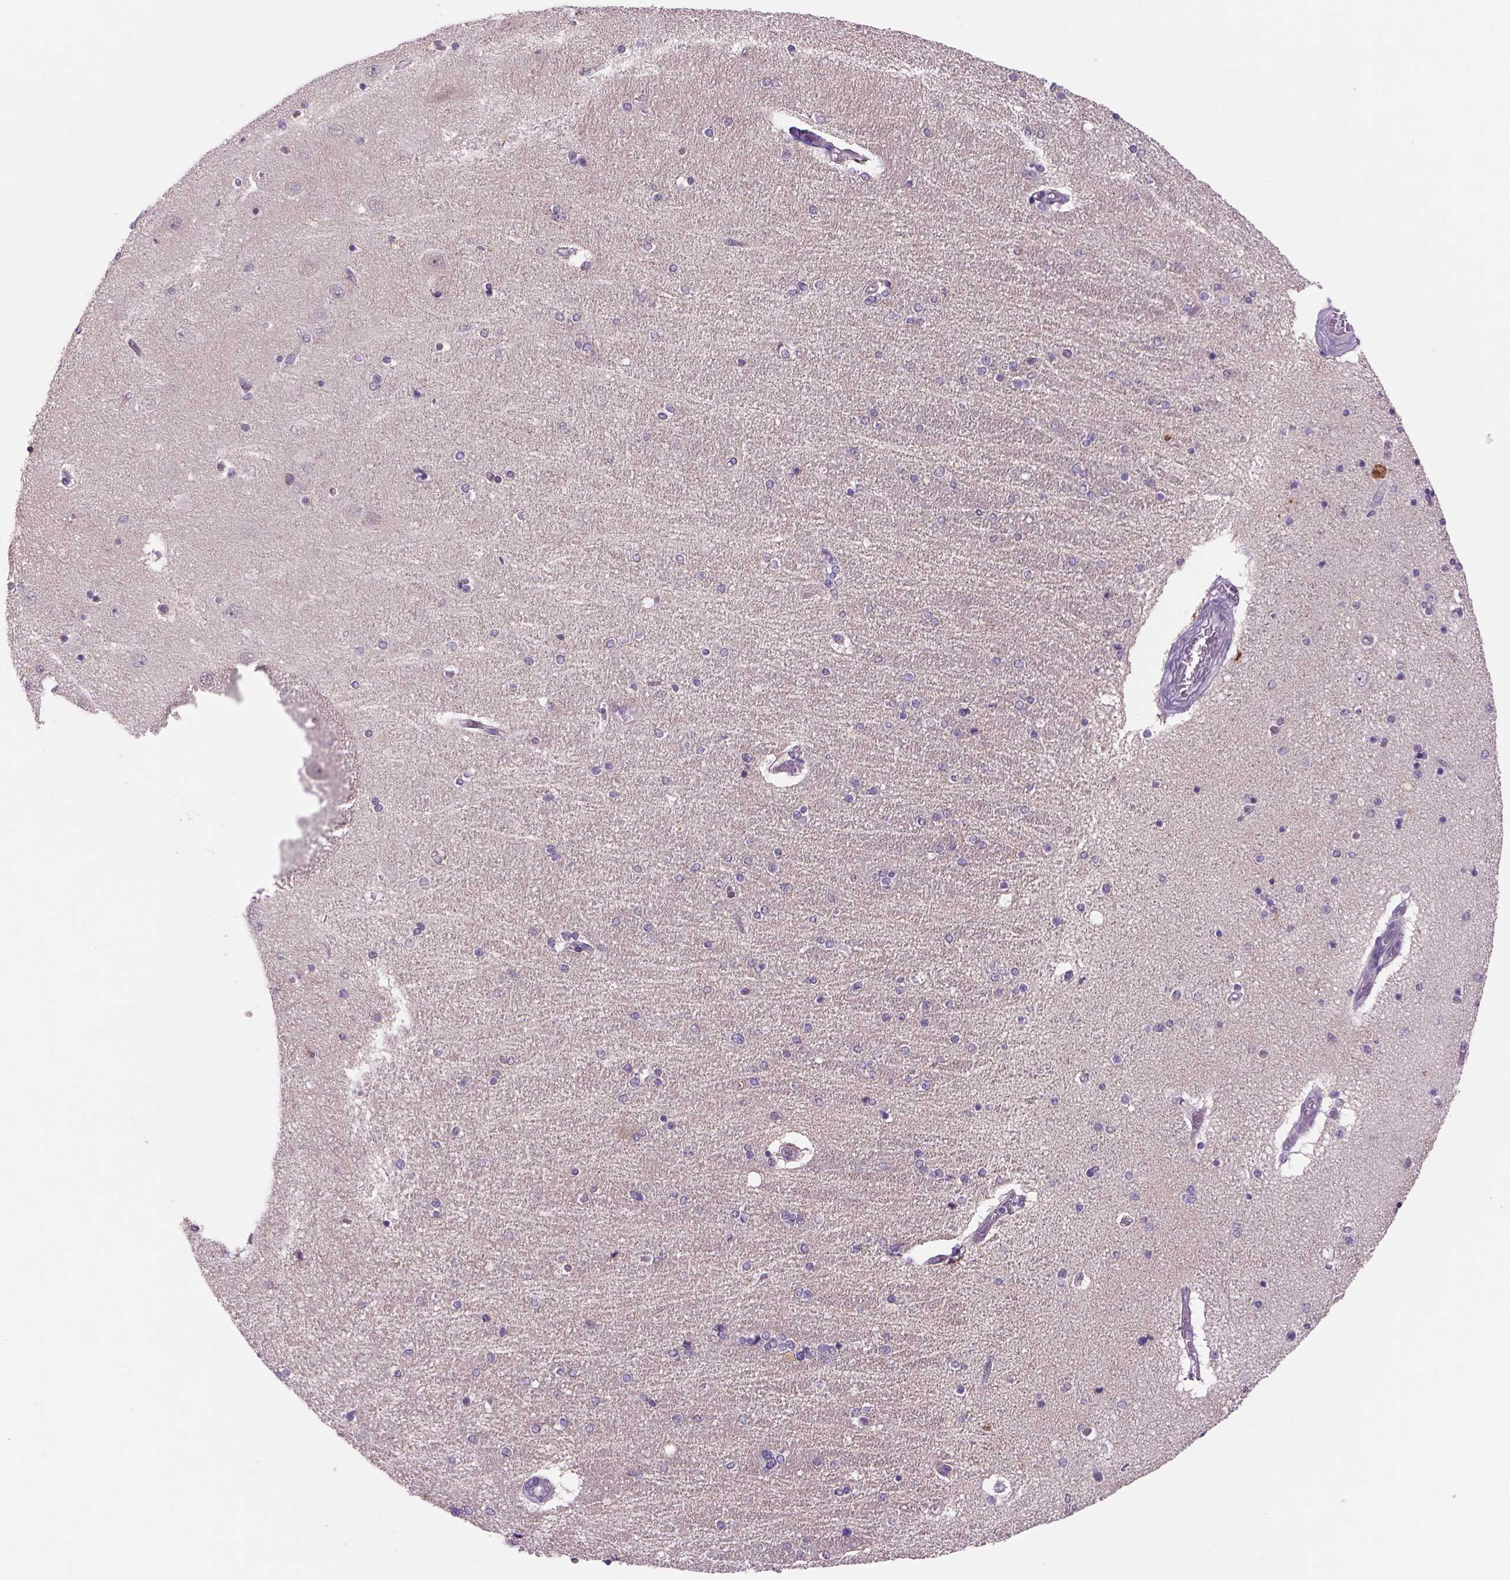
{"staining": {"intensity": "negative", "quantity": "none", "location": "none"}, "tissue": "hippocampus", "cell_type": "Glial cells", "image_type": "normal", "snomed": [{"axis": "morphology", "description": "Normal tissue, NOS"}, {"axis": "topography", "description": "Hippocampus"}], "caption": "This is a photomicrograph of immunohistochemistry (IHC) staining of normal hippocampus, which shows no positivity in glial cells.", "gene": "ADGRV1", "patient": {"sex": "female", "age": 54}}